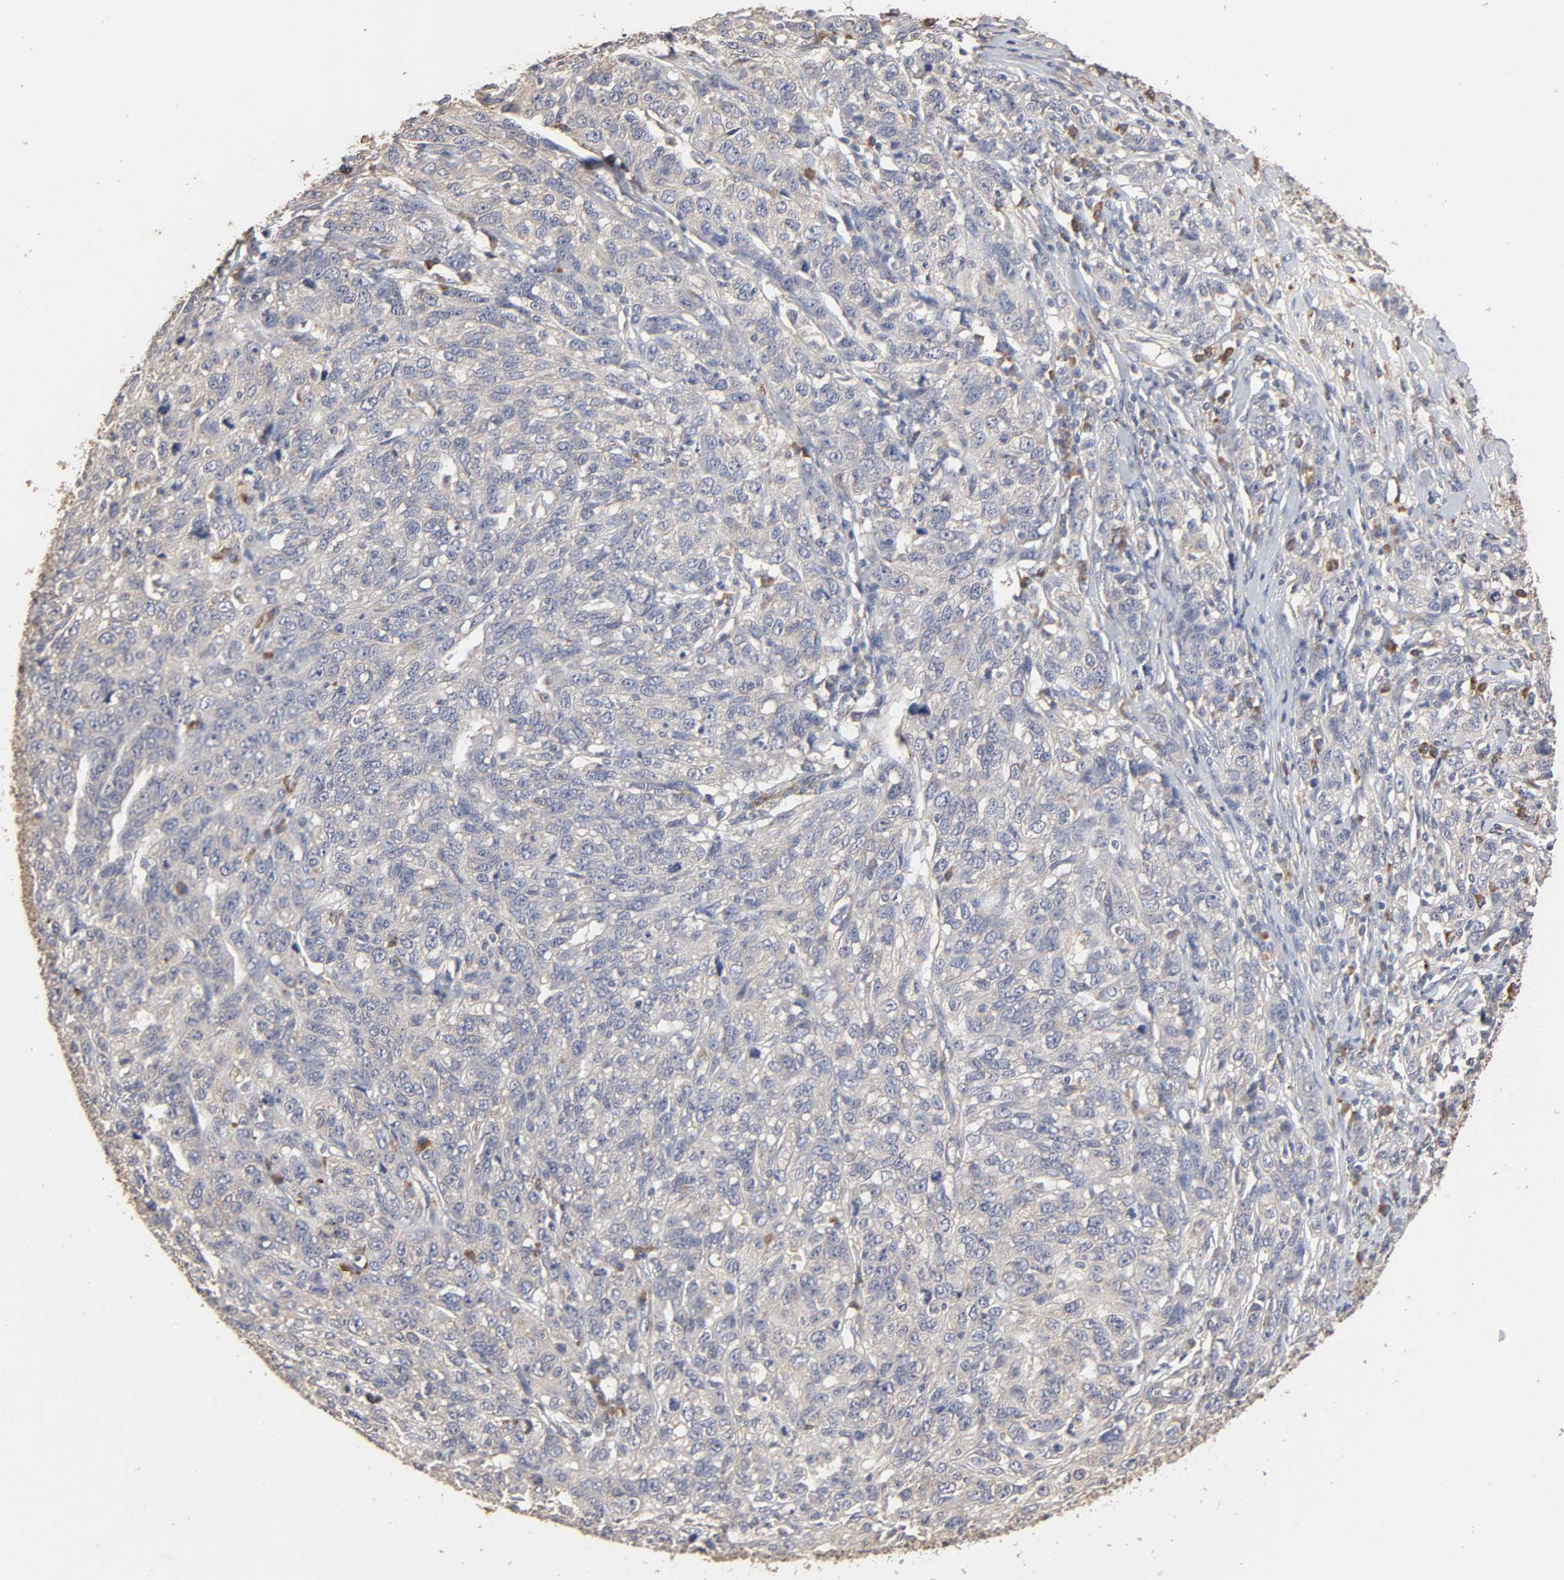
{"staining": {"intensity": "weak", "quantity": "<25%", "location": "cytoplasmic/membranous"}, "tissue": "ovarian cancer", "cell_type": "Tumor cells", "image_type": "cancer", "snomed": [{"axis": "morphology", "description": "Cystadenocarcinoma, serous, NOS"}, {"axis": "topography", "description": "Ovary"}], "caption": "High magnification brightfield microscopy of ovarian cancer (serous cystadenocarcinoma) stained with DAB (brown) and counterstained with hematoxylin (blue): tumor cells show no significant positivity.", "gene": "EIF4G2", "patient": {"sex": "female", "age": 71}}